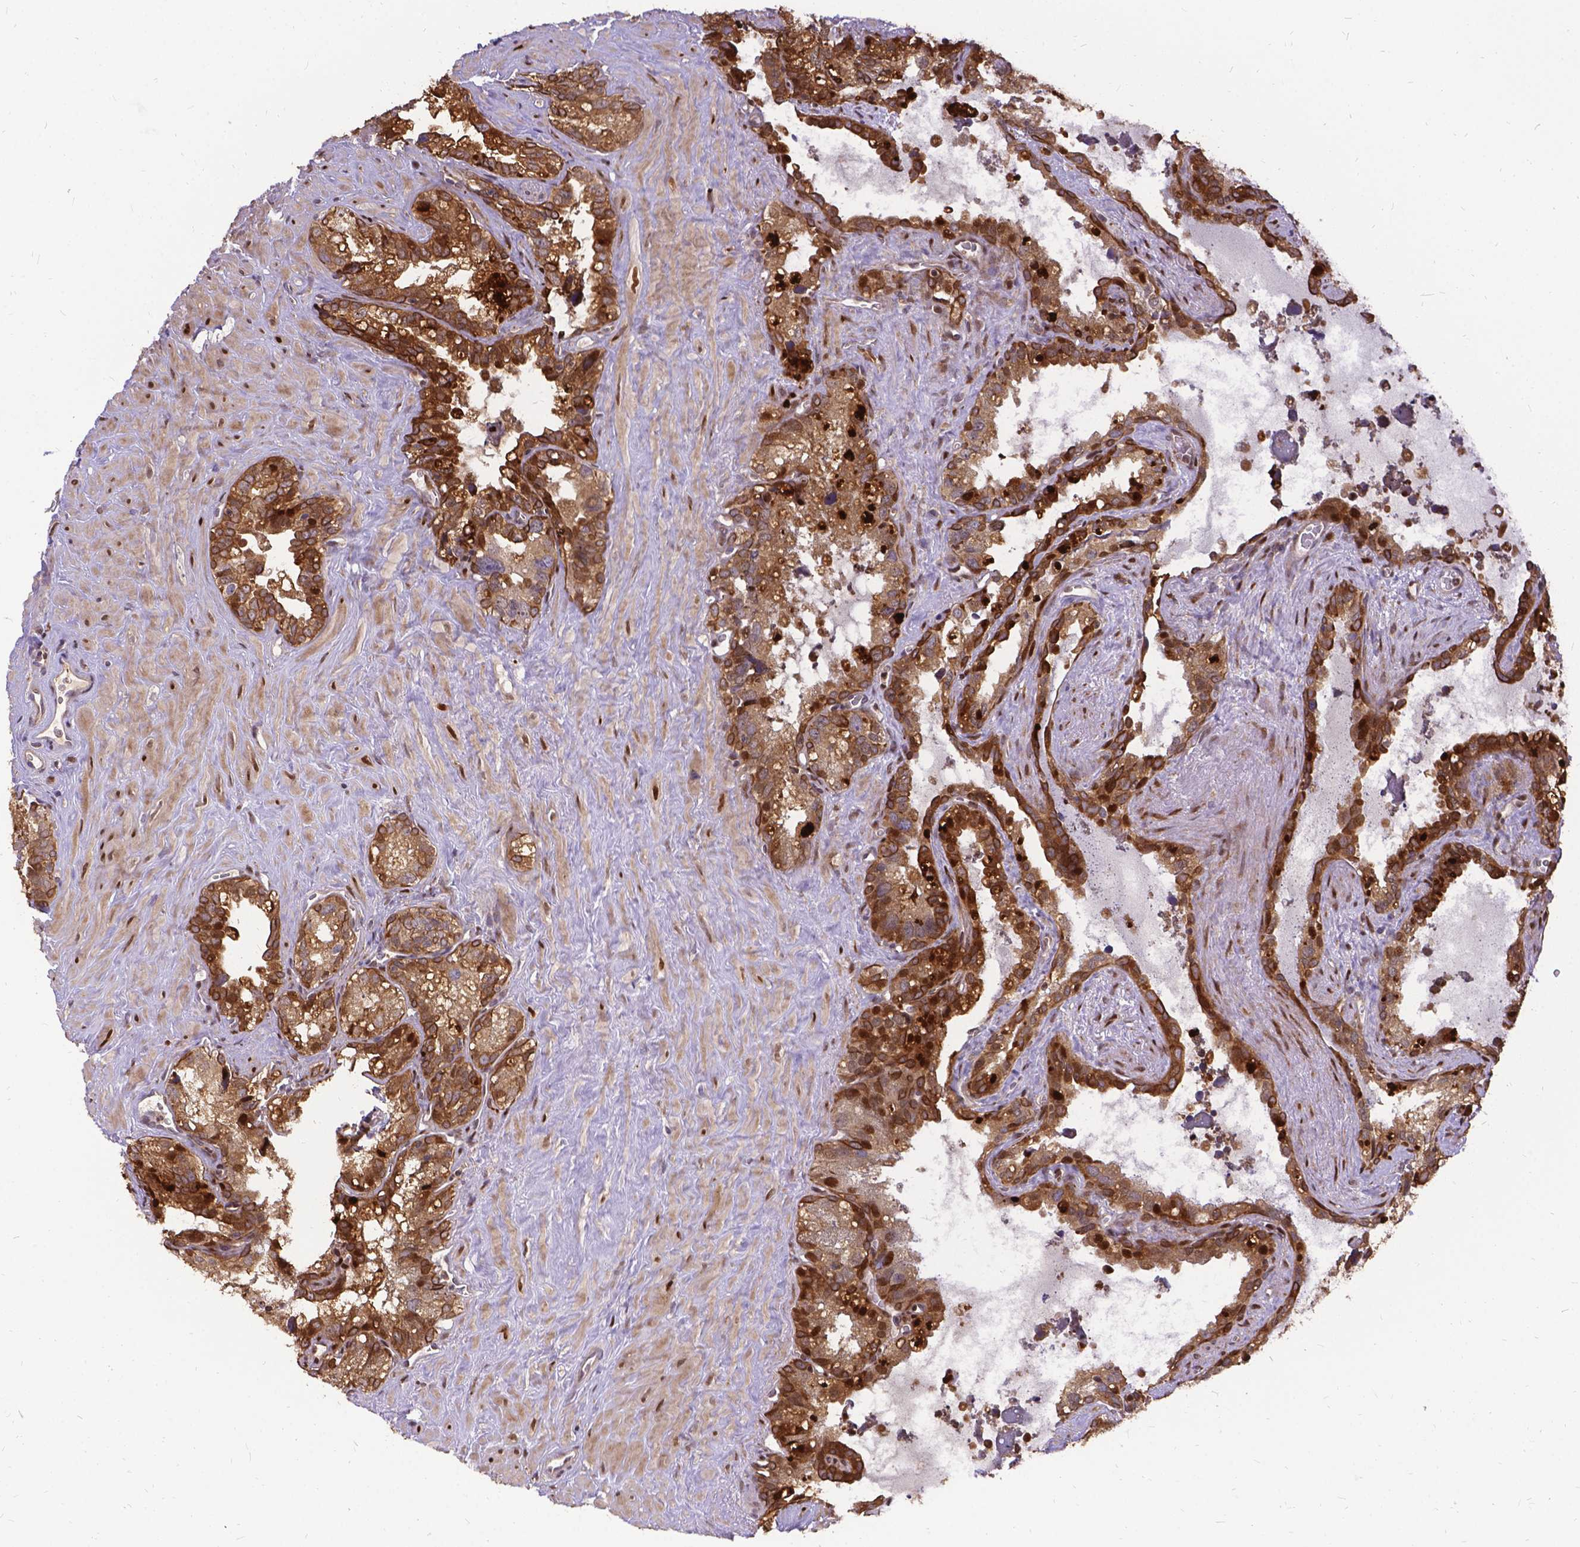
{"staining": {"intensity": "moderate", "quantity": ">75%", "location": "cytoplasmic/membranous"}, "tissue": "seminal vesicle", "cell_type": "Glandular cells", "image_type": "normal", "snomed": [{"axis": "morphology", "description": "Normal tissue, NOS"}, {"axis": "topography", "description": "Seminal veicle"}], "caption": "Seminal vesicle was stained to show a protein in brown. There is medium levels of moderate cytoplasmic/membranous expression in approximately >75% of glandular cells. (Stains: DAB in brown, nuclei in blue, Microscopy: brightfield microscopy at high magnification).", "gene": "DENND6A", "patient": {"sex": "male", "age": 71}}